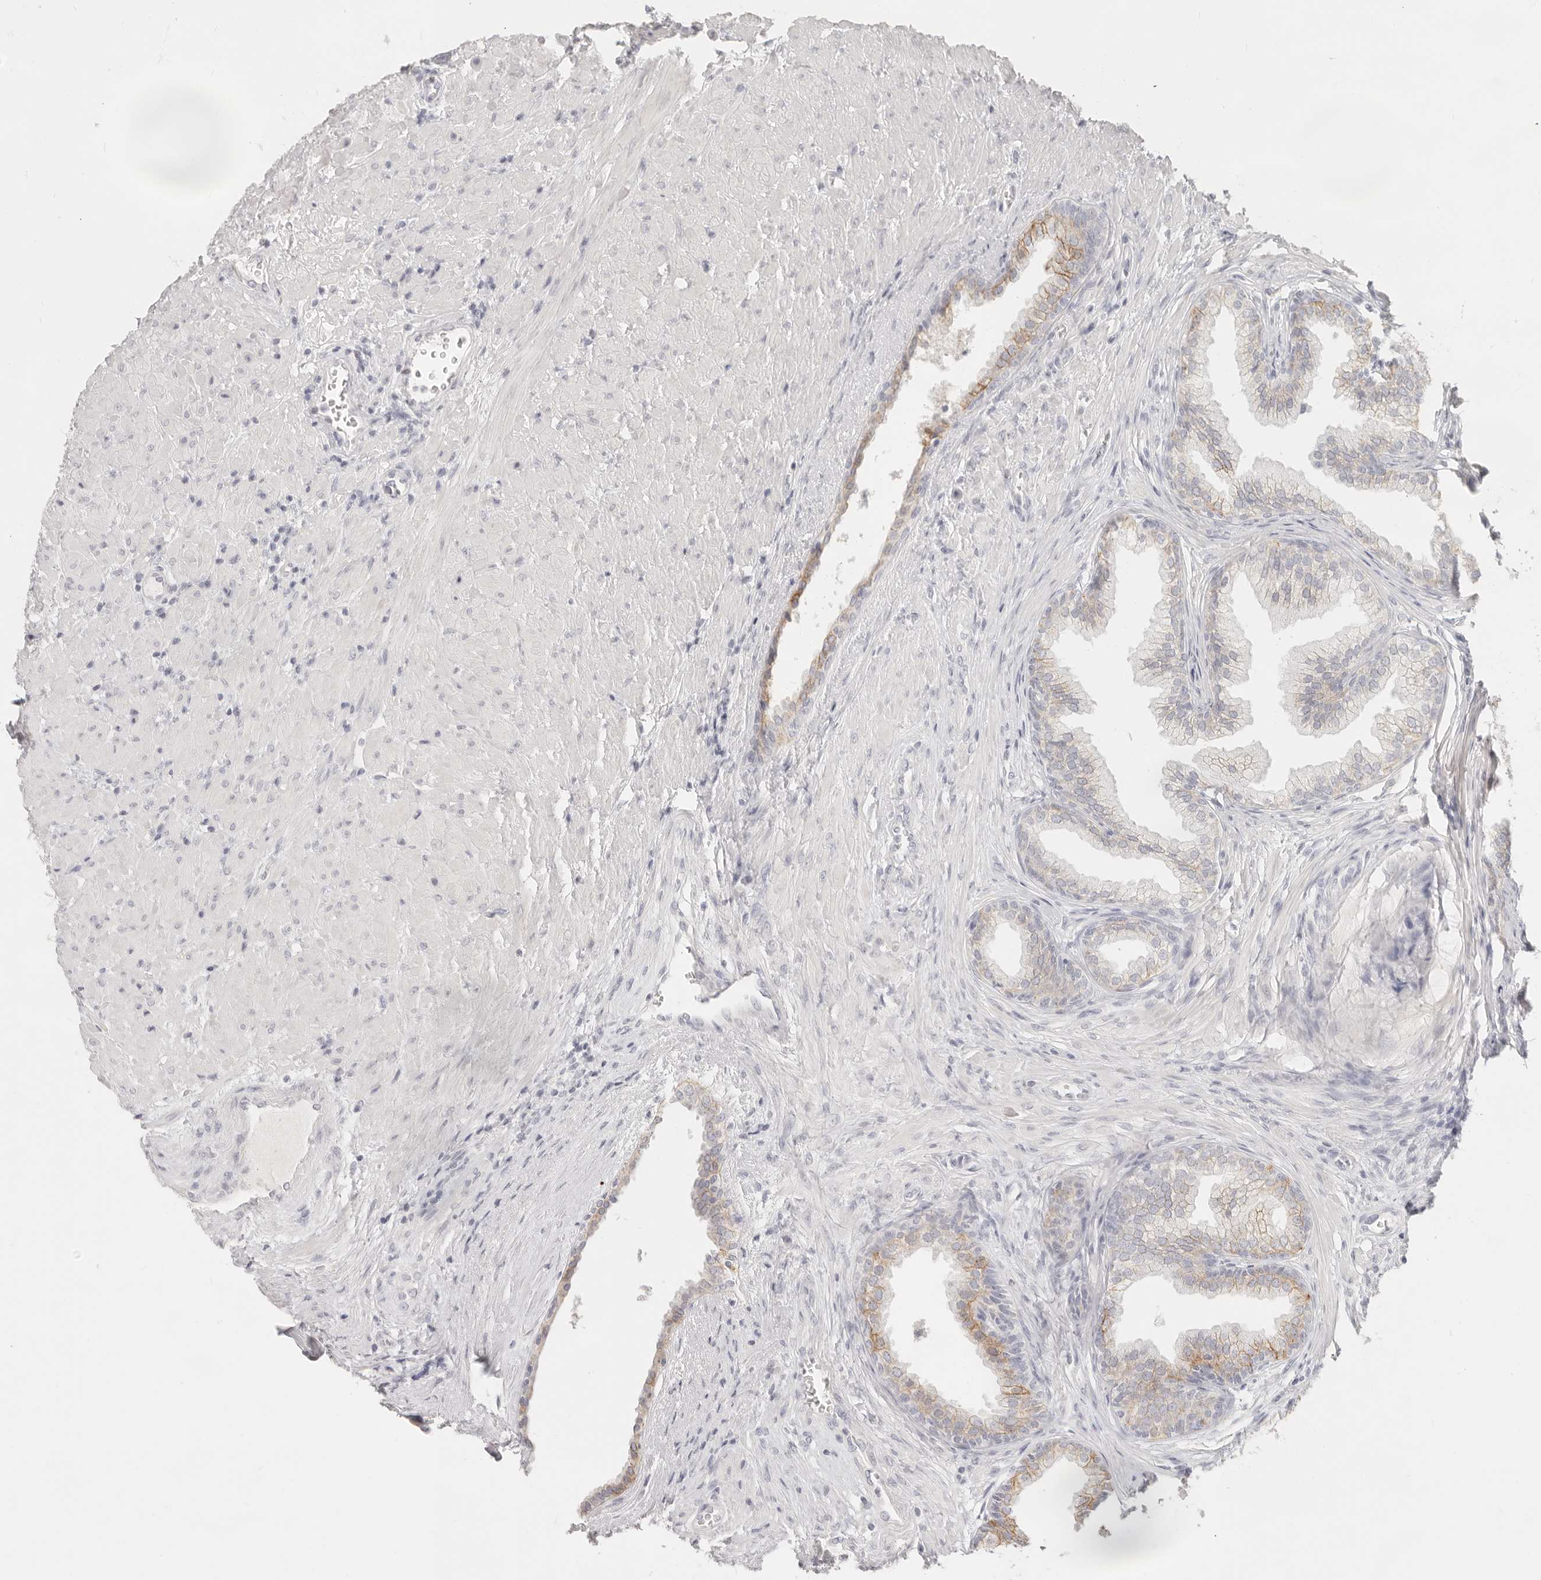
{"staining": {"intensity": "moderate", "quantity": "<25%", "location": "cytoplasmic/membranous"}, "tissue": "prostate", "cell_type": "Glandular cells", "image_type": "normal", "snomed": [{"axis": "morphology", "description": "Normal tissue, NOS"}, {"axis": "topography", "description": "Prostate"}], "caption": "Protein staining of benign prostate displays moderate cytoplasmic/membranous expression in about <25% of glandular cells. Immunohistochemistry (ihc) stains the protein of interest in brown and the nuclei are stained blue.", "gene": "EPCAM", "patient": {"sex": "male", "age": 76}}